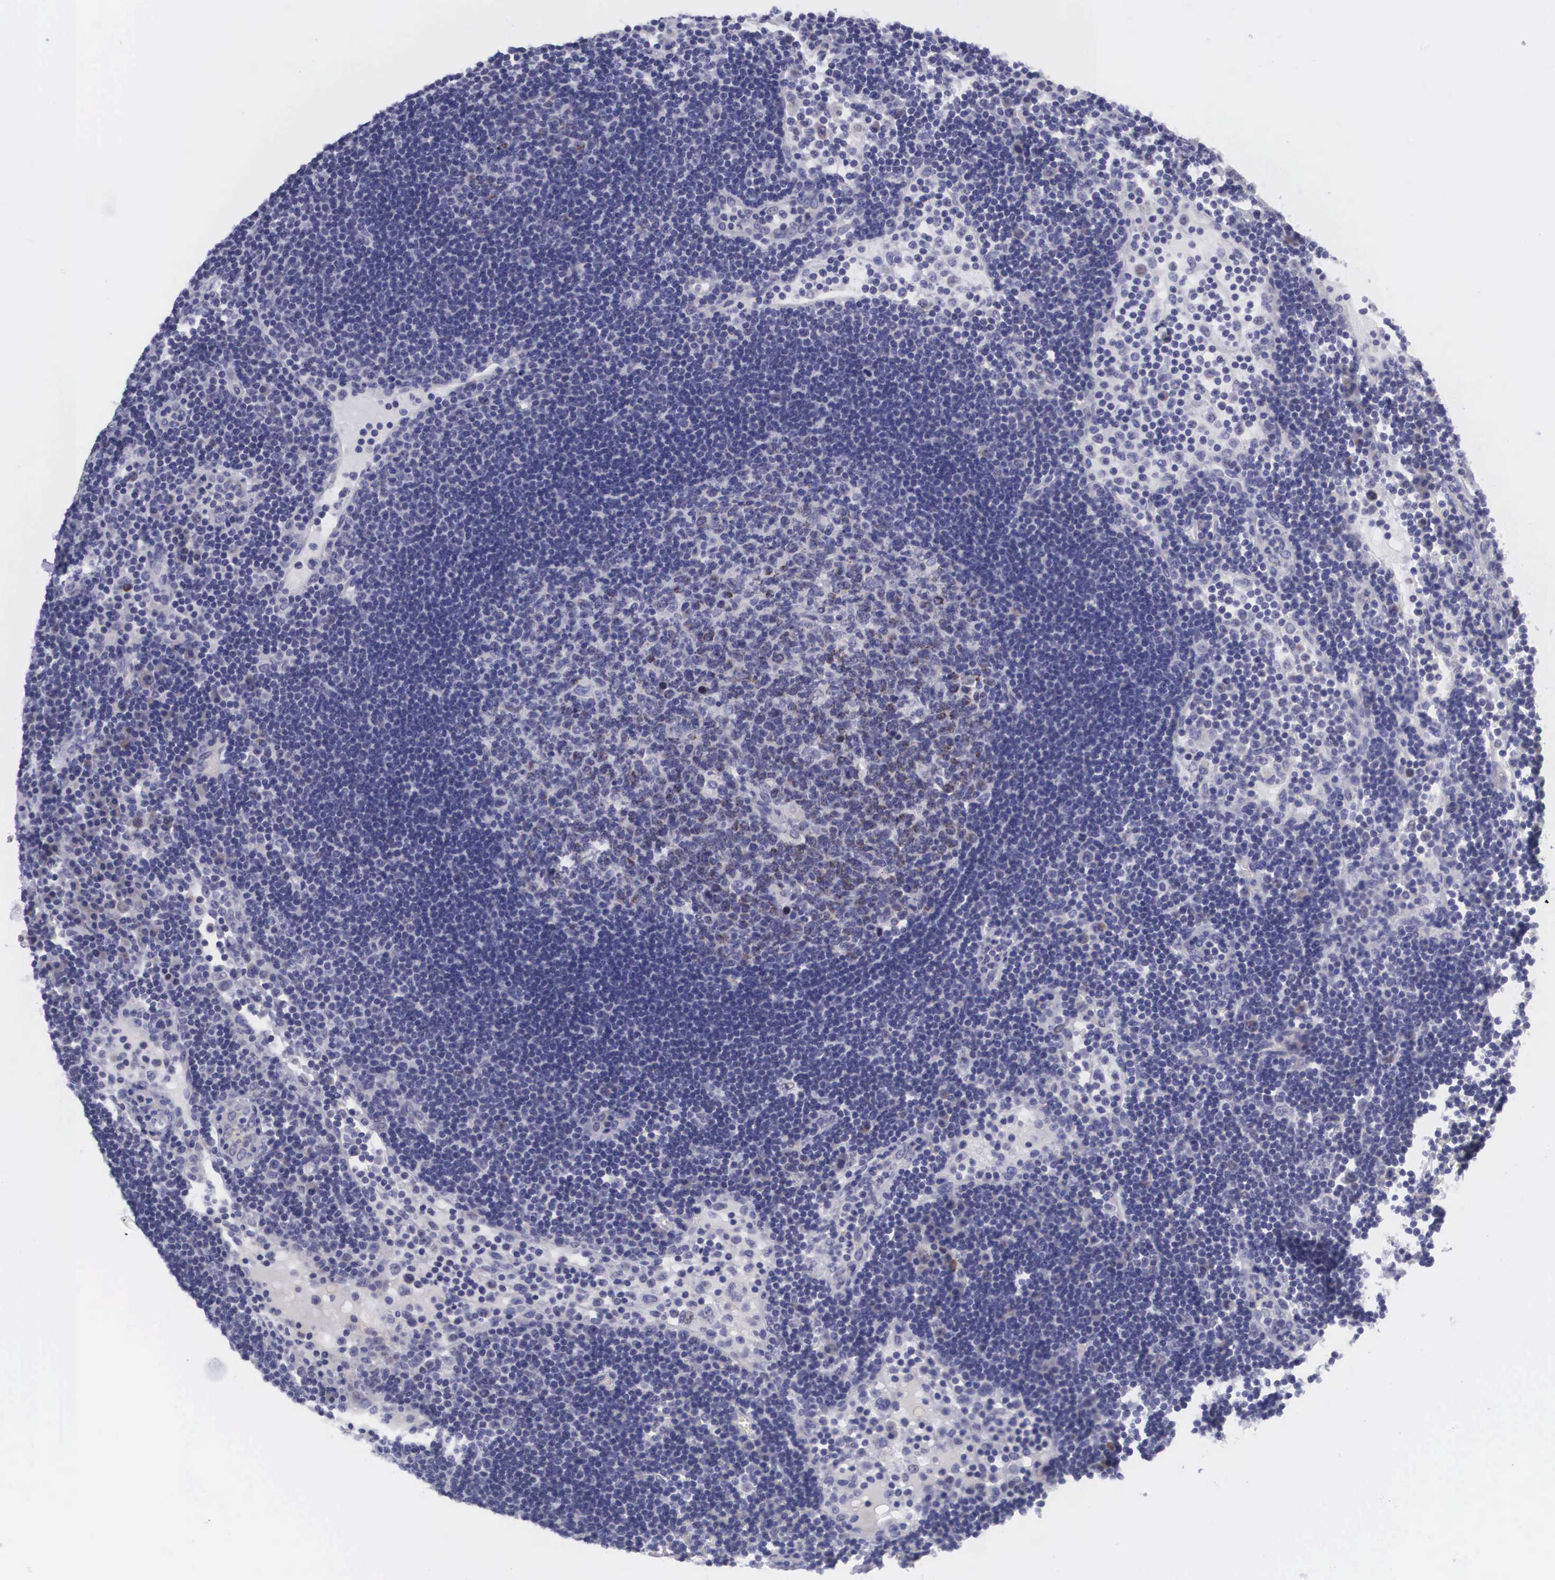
{"staining": {"intensity": "moderate", "quantity": "<25%", "location": "cytoplasmic/membranous,nuclear"}, "tissue": "lymph node", "cell_type": "Germinal center cells", "image_type": "normal", "snomed": [{"axis": "morphology", "description": "Normal tissue, NOS"}, {"axis": "topography", "description": "Lymph node"}], "caption": "Protein analysis of benign lymph node displays moderate cytoplasmic/membranous,nuclear expression in about <25% of germinal center cells.", "gene": "SOX11", "patient": {"sex": "male", "age": 54}}